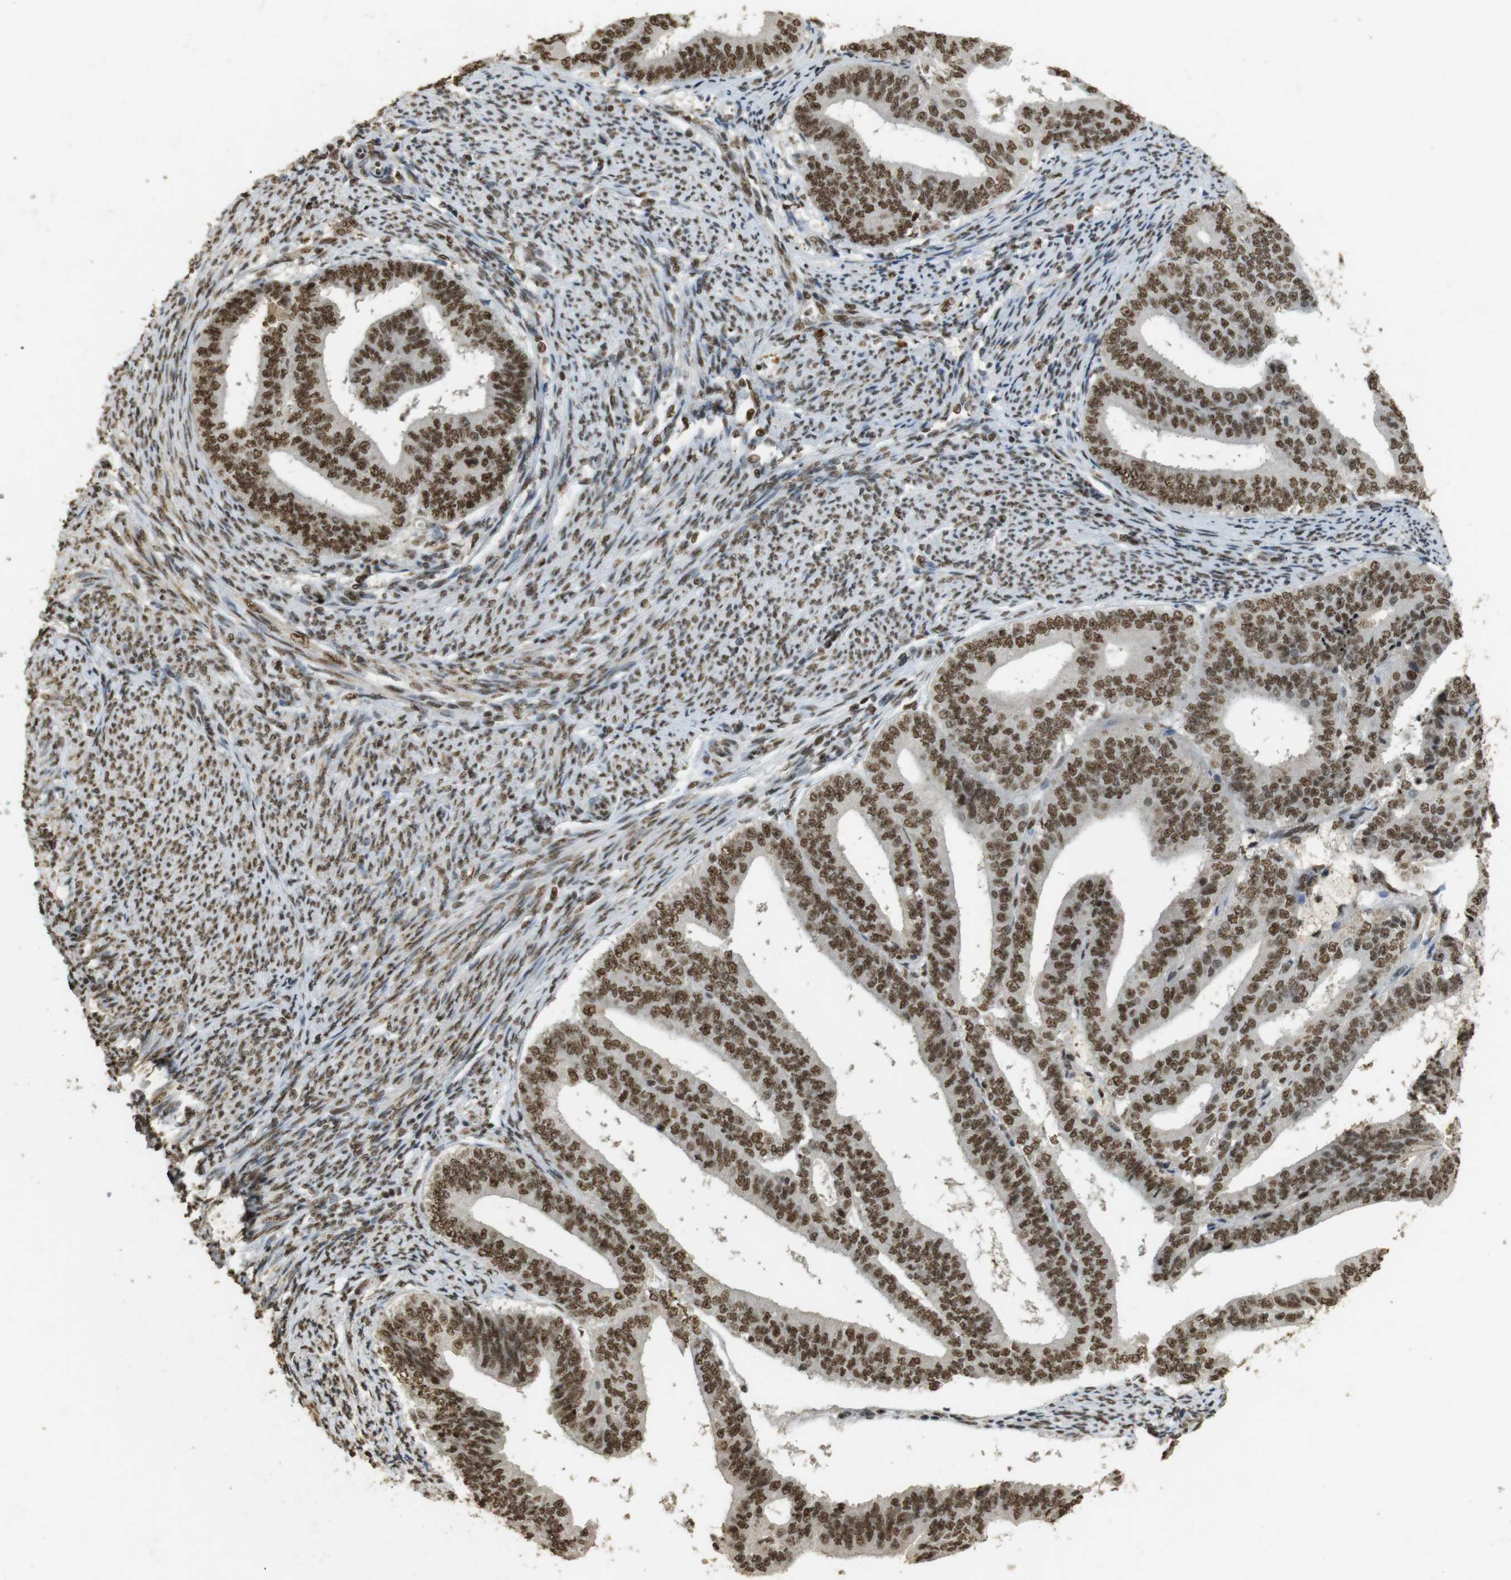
{"staining": {"intensity": "strong", "quantity": ">75%", "location": "nuclear"}, "tissue": "endometrial cancer", "cell_type": "Tumor cells", "image_type": "cancer", "snomed": [{"axis": "morphology", "description": "Adenocarcinoma, NOS"}, {"axis": "topography", "description": "Endometrium"}], "caption": "Immunohistochemistry (IHC) photomicrograph of neoplastic tissue: human endometrial adenocarcinoma stained using immunohistochemistry shows high levels of strong protein expression localized specifically in the nuclear of tumor cells, appearing as a nuclear brown color.", "gene": "GATA4", "patient": {"sex": "female", "age": 63}}